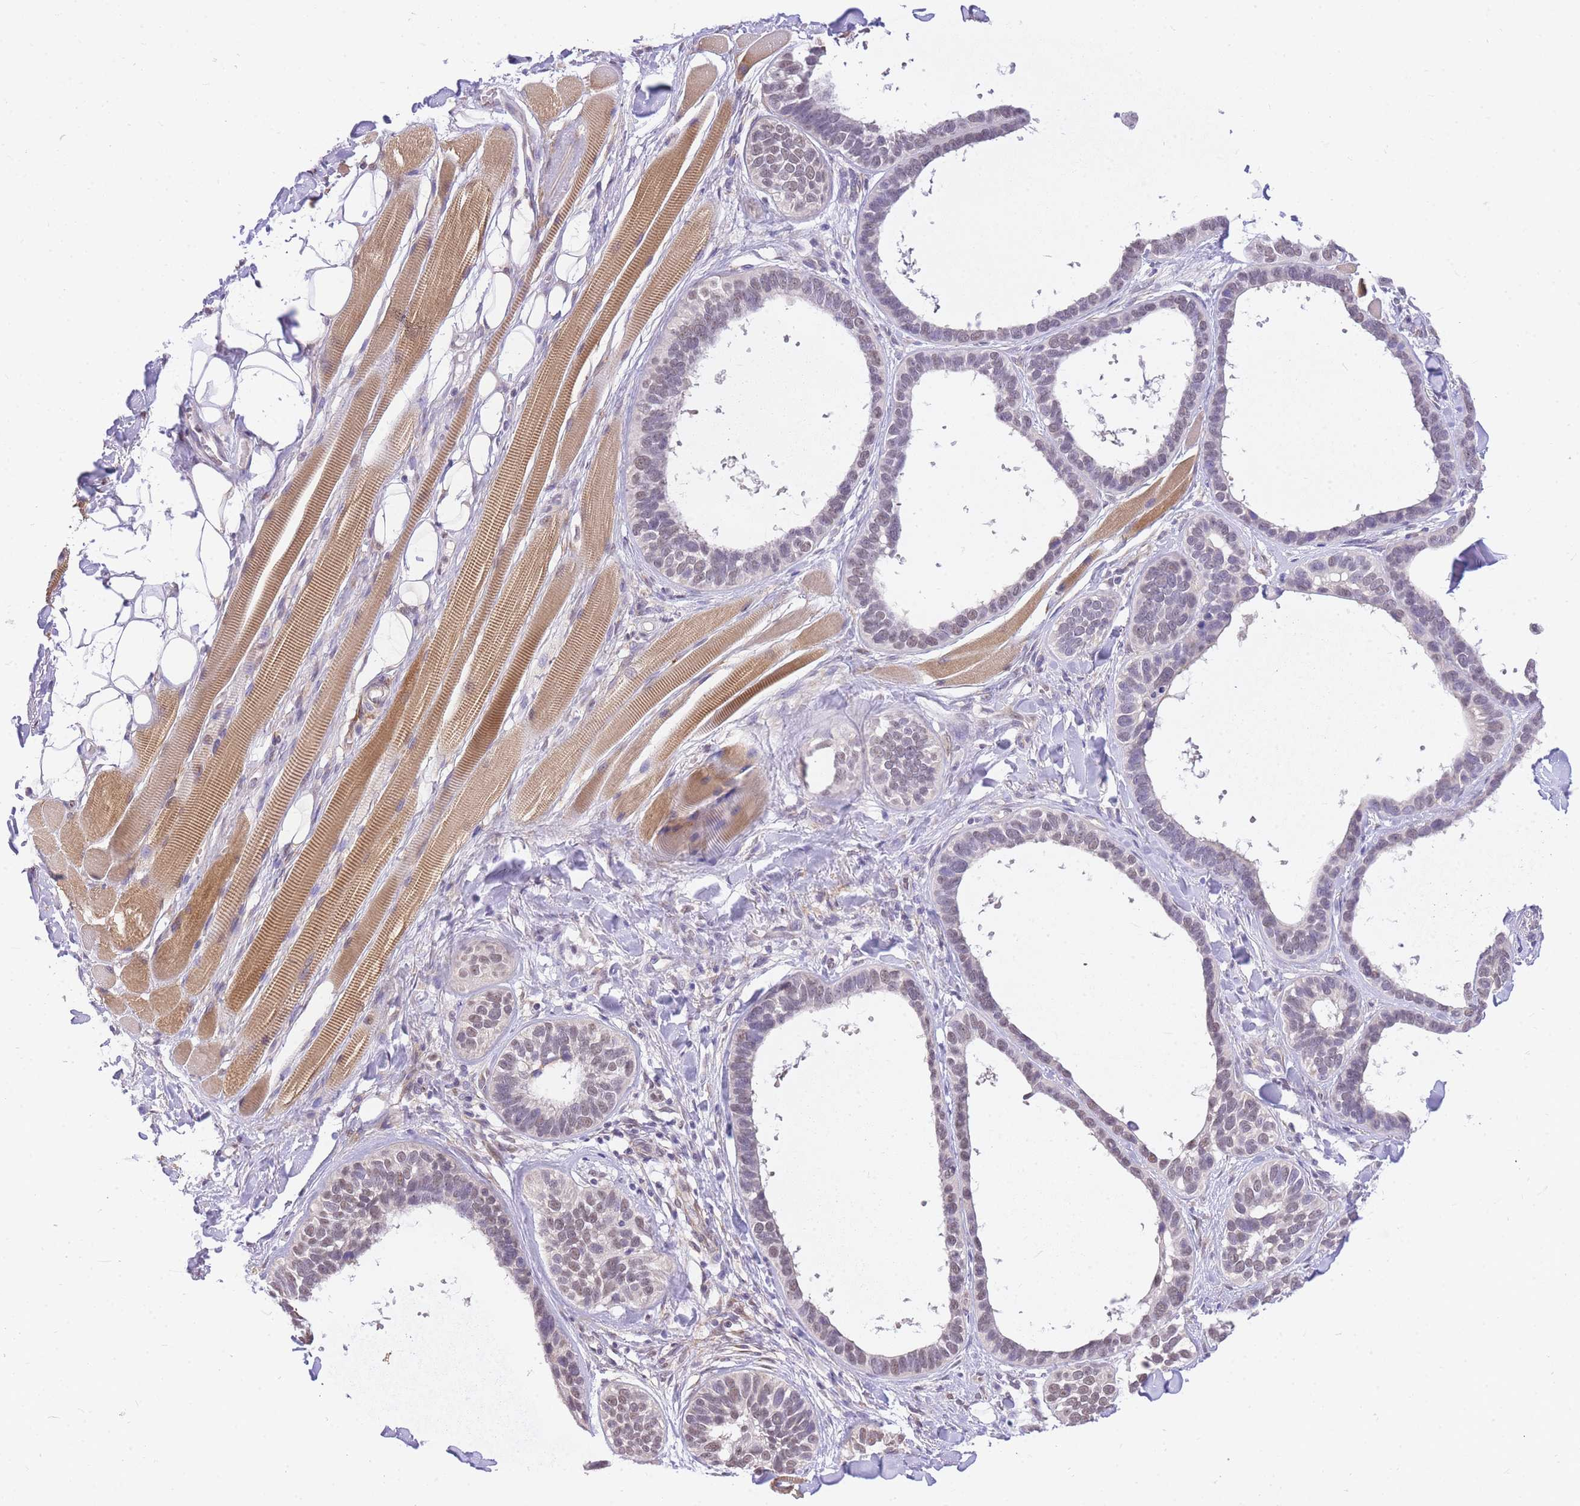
{"staining": {"intensity": "weak", "quantity": "<25%", "location": "nuclear"}, "tissue": "skin cancer", "cell_type": "Tumor cells", "image_type": "cancer", "snomed": [{"axis": "morphology", "description": "Basal cell carcinoma"}, {"axis": "topography", "description": "Skin"}], "caption": "High power microscopy image of an immunohistochemistry (IHC) micrograph of skin cancer, revealing no significant positivity in tumor cells. (Brightfield microscopy of DAB (3,3'-diaminobenzidine) IHC at high magnification).", "gene": "S100PBP", "patient": {"sex": "male", "age": 62}}